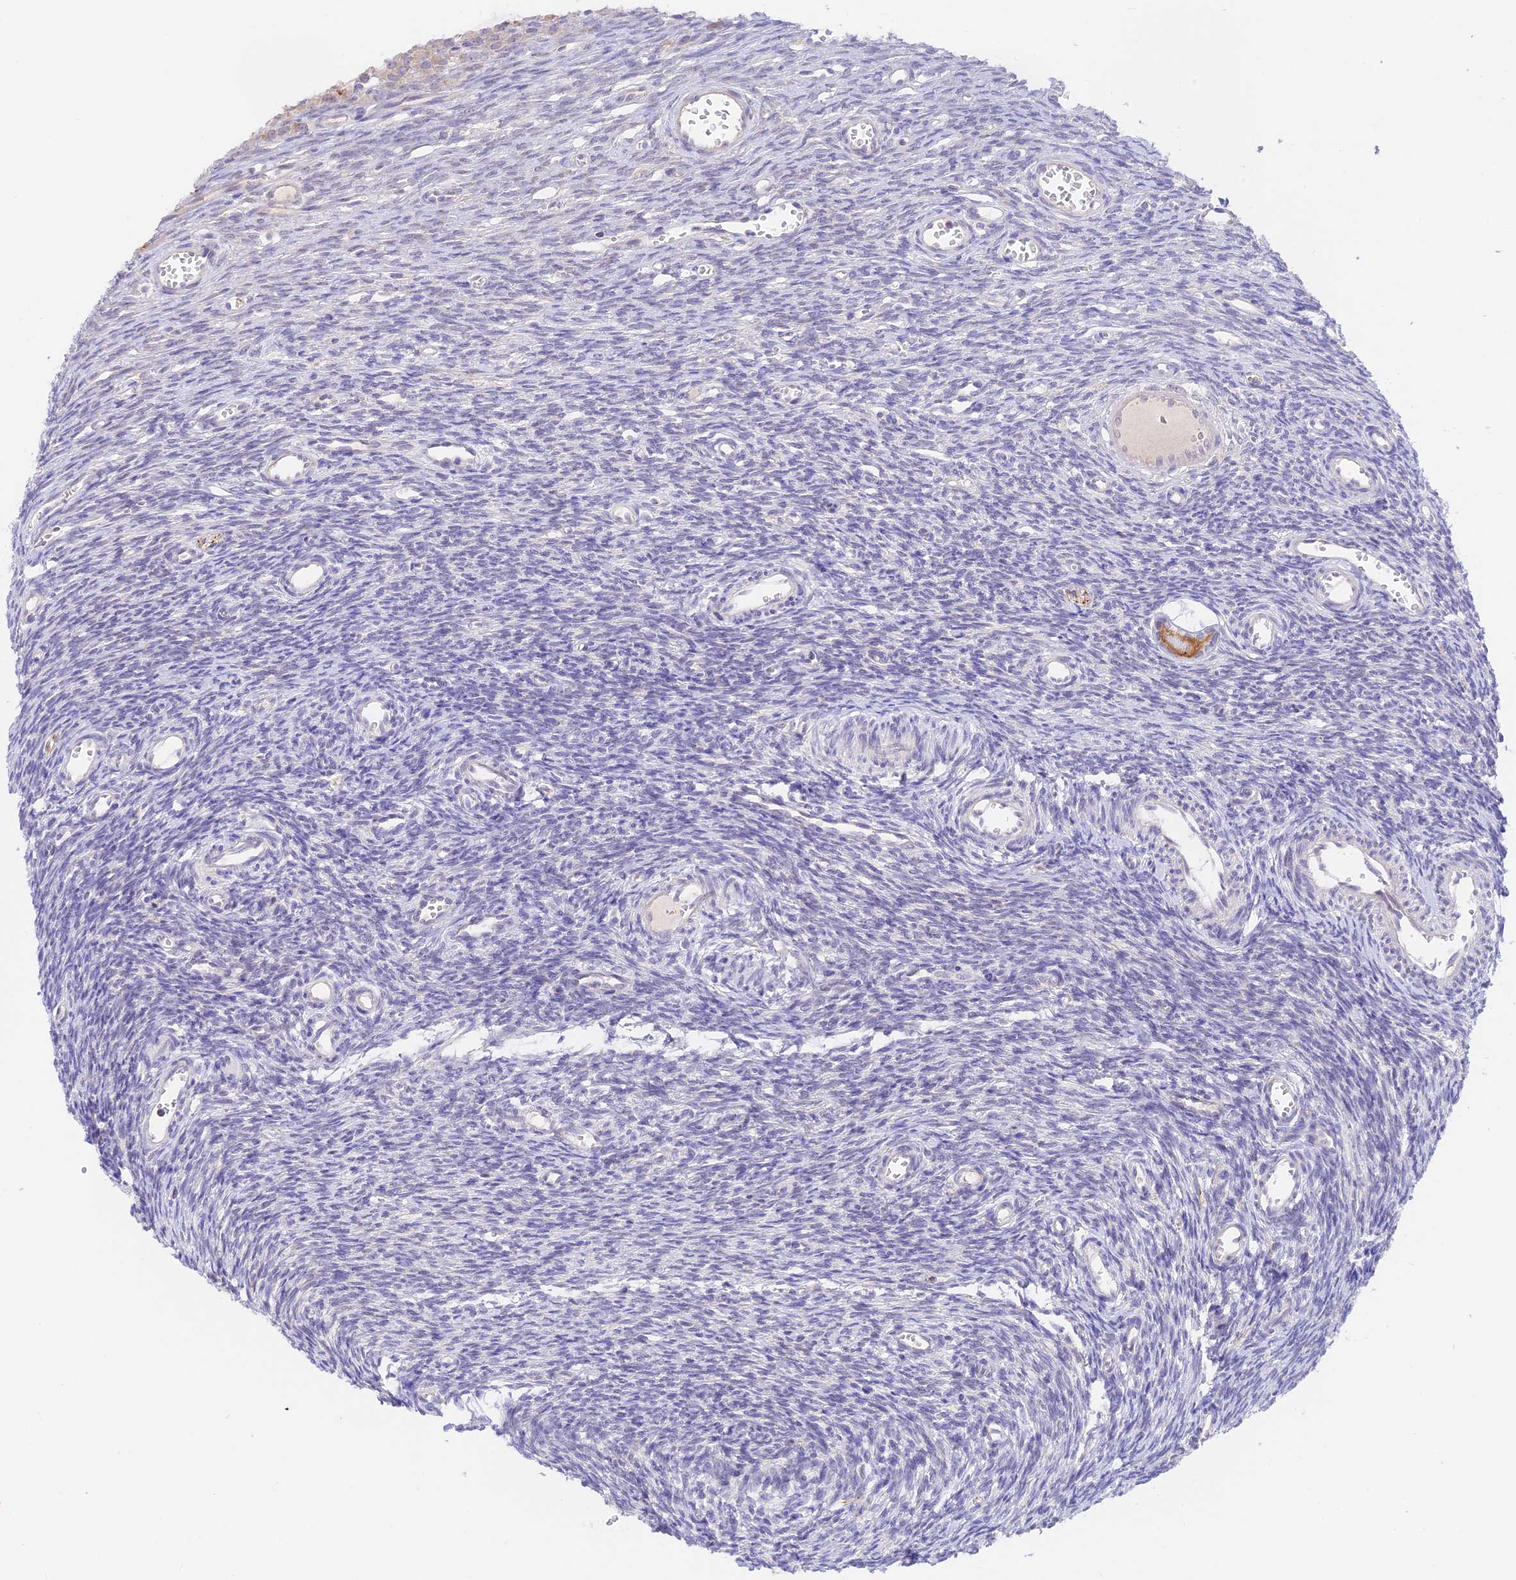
{"staining": {"intensity": "moderate", "quantity": ">75%", "location": "cytoplasmic/membranous"}, "tissue": "ovary", "cell_type": "Follicle cells", "image_type": "normal", "snomed": [{"axis": "morphology", "description": "Normal tissue, NOS"}, {"axis": "topography", "description": "Ovary"}], "caption": "Protein expression analysis of unremarkable human ovary reveals moderate cytoplasmic/membranous staining in approximately >75% of follicle cells.", "gene": "CAMSAP3", "patient": {"sex": "female", "age": 39}}